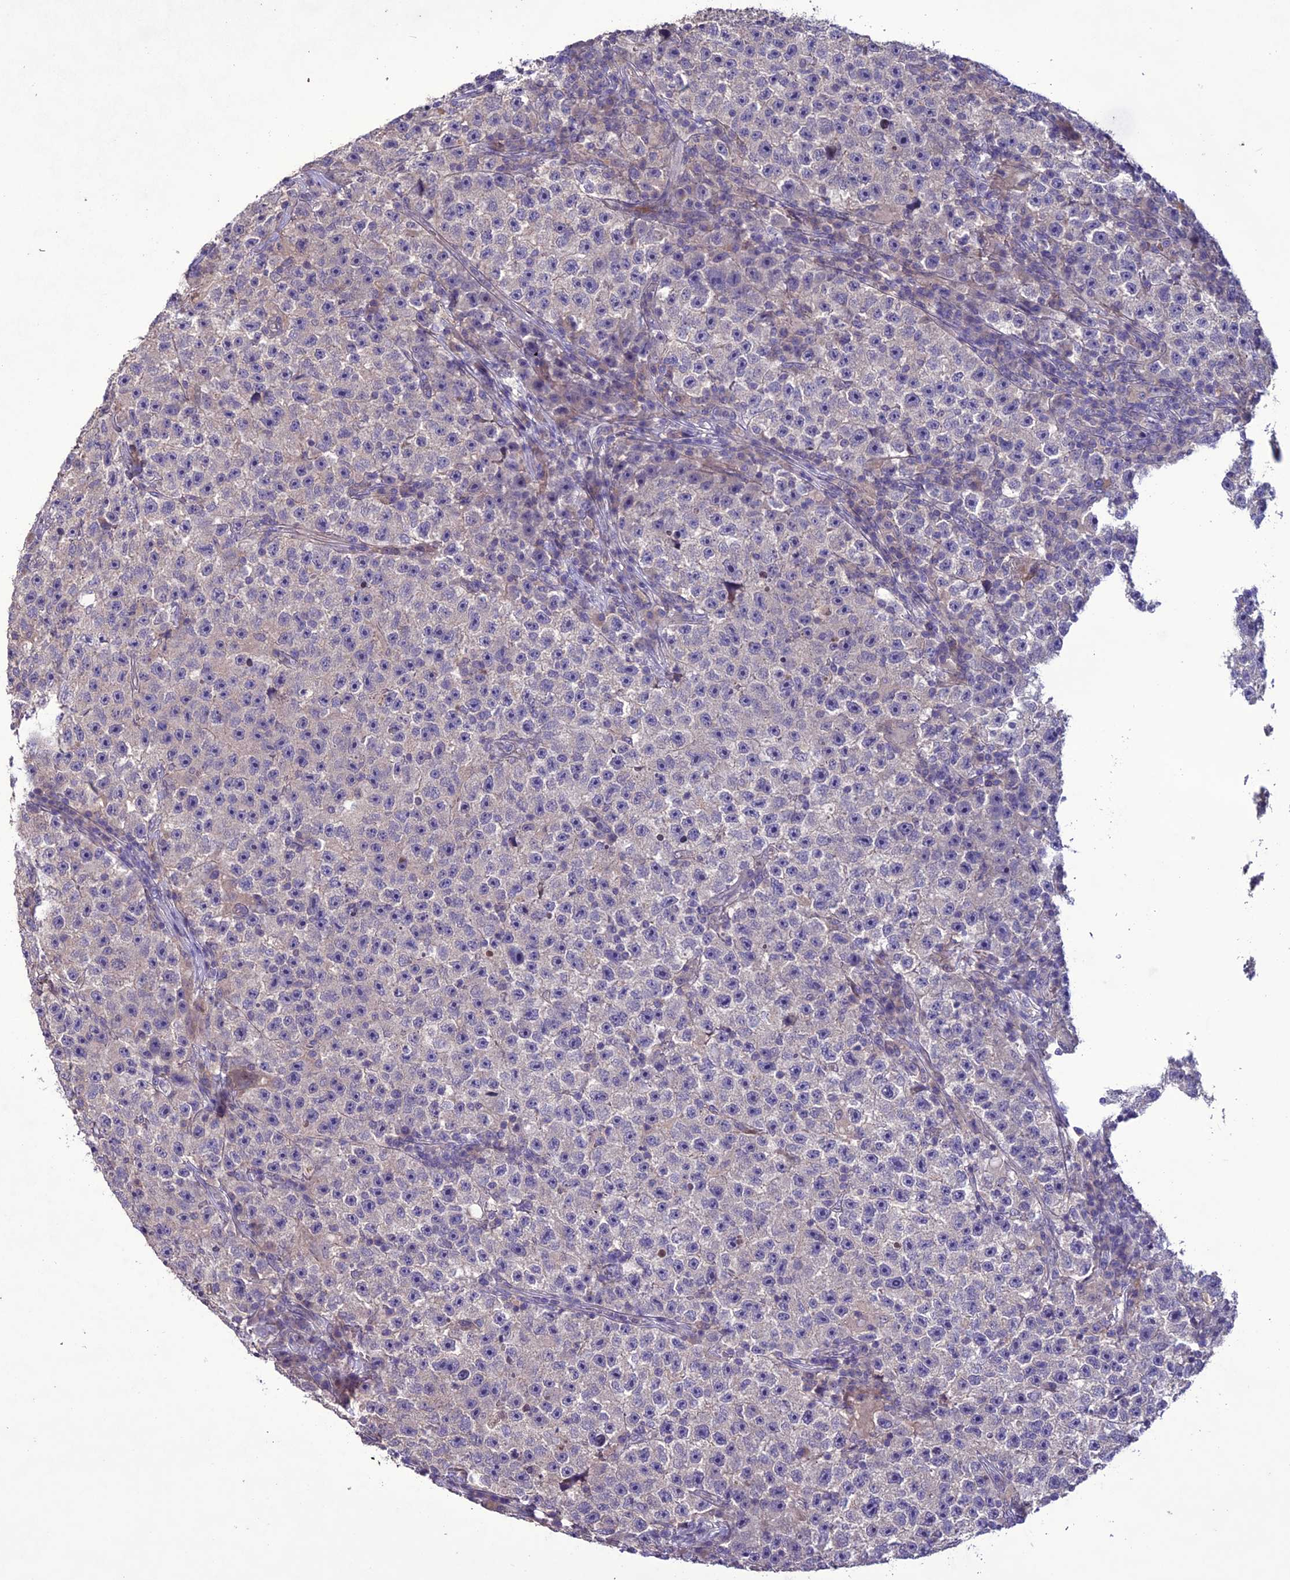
{"staining": {"intensity": "negative", "quantity": "none", "location": "none"}, "tissue": "testis cancer", "cell_type": "Tumor cells", "image_type": "cancer", "snomed": [{"axis": "morphology", "description": "Seminoma, NOS"}, {"axis": "topography", "description": "Testis"}], "caption": "This histopathology image is of seminoma (testis) stained with immunohistochemistry to label a protein in brown with the nuclei are counter-stained blue. There is no expression in tumor cells.", "gene": "C2orf76", "patient": {"sex": "male", "age": 22}}